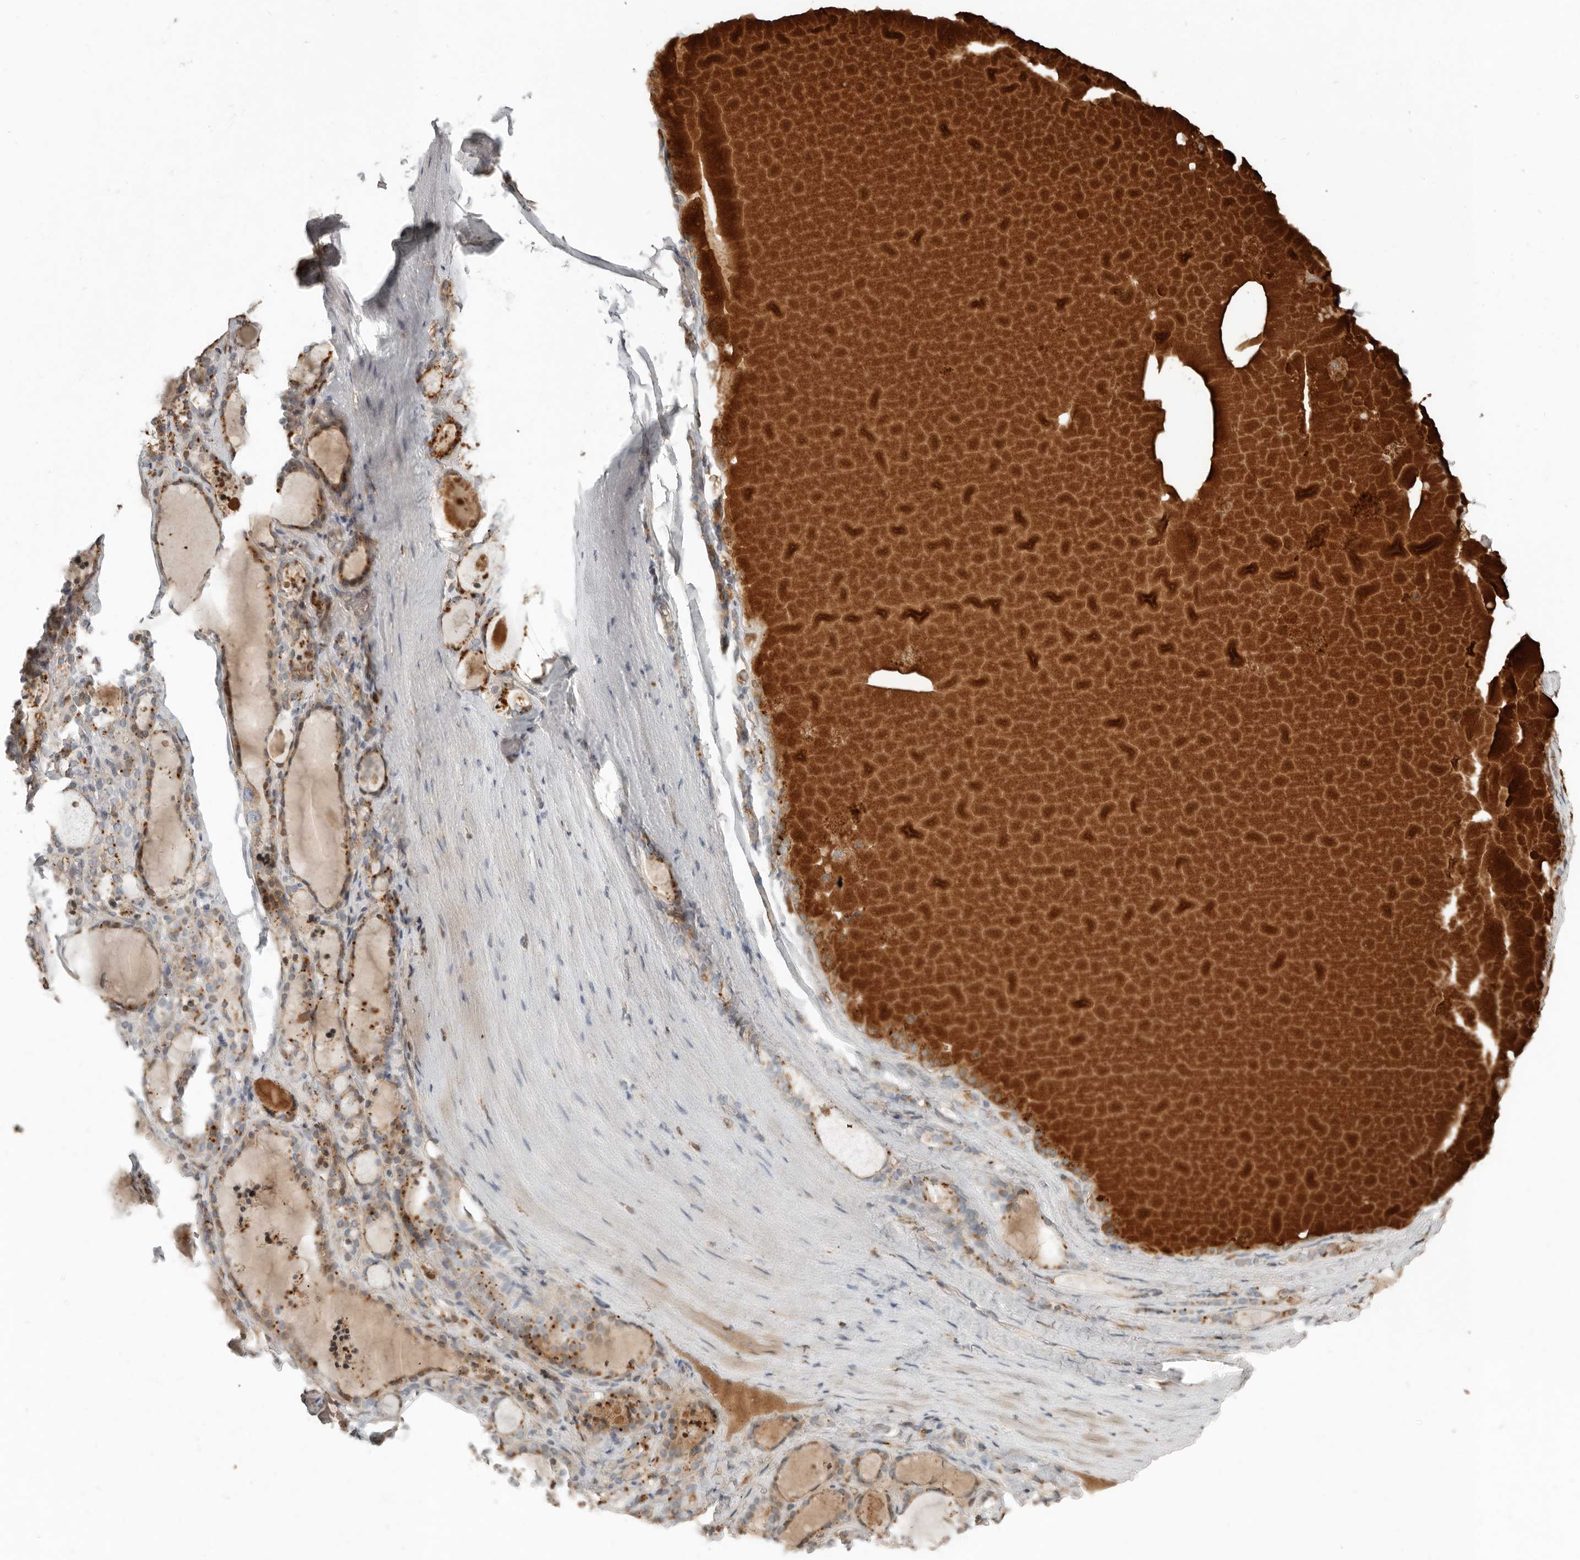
{"staining": {"intensity": "moderate", "quantity": "25%-75%", "location": "cytoplasmic/membranous"}, "tissue": "thyroid gland", "cell_type": "Glandular cells", "image_type": "normal", "snomed": [{"axis": "morphology", "description": "Normal tissue, NOS"}, {"axis": "topography", "description": "Thyroid gland"}], "caption": "The micrograph exhibits immunohistochemical staining of normal thyroid gland. There is moderate cytoplasmic/membranous expression is appreciated in about 25%-75% of glandular cells.", "gene": "KLHL38", "patient": {"sex": "female", "age": 22}}